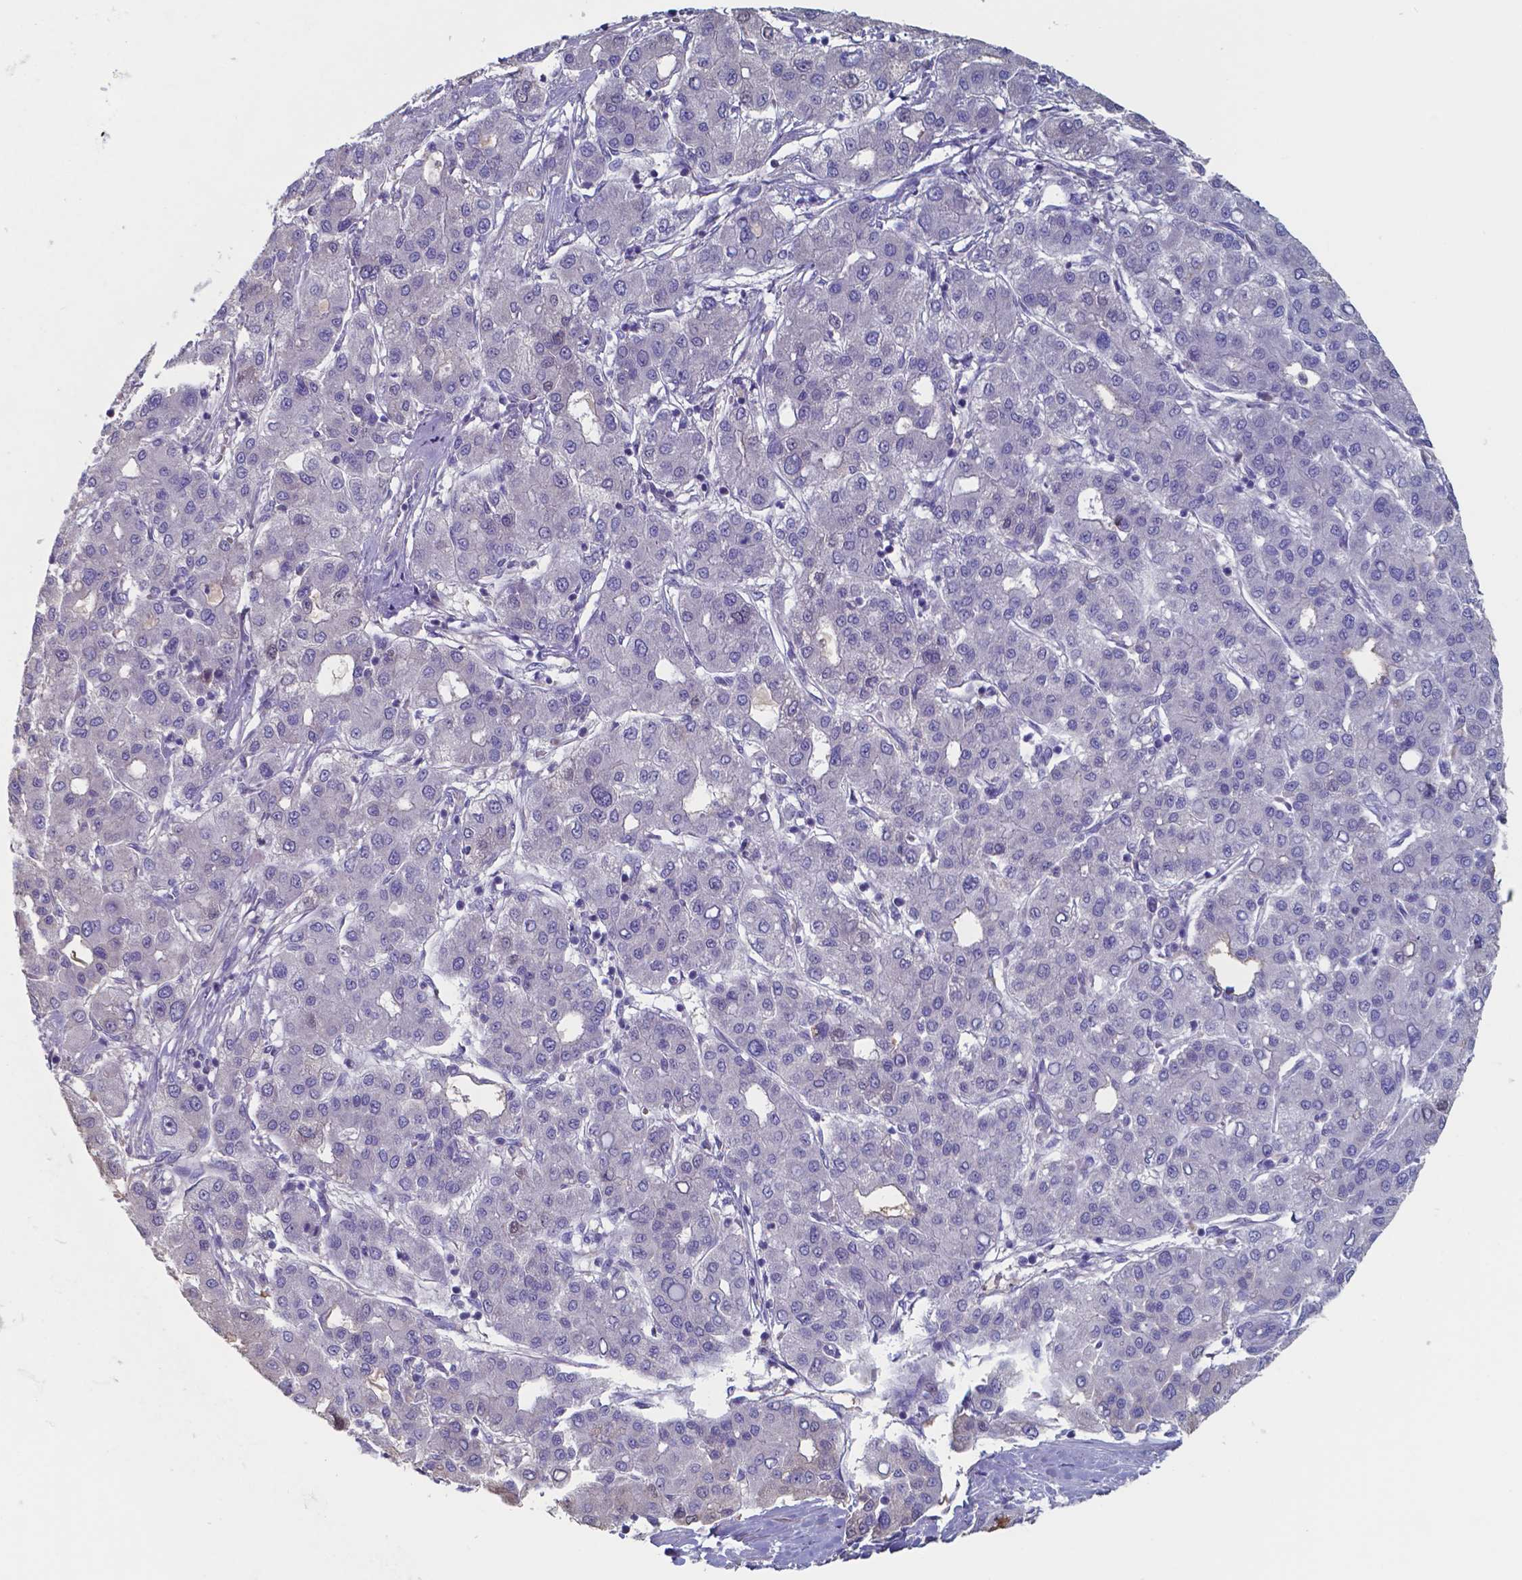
{"staining": {"intensity": "negative", "quantity": "none", "location": "none"}, "tissue": "liver cancer", "cell_type": "Tumor cells", "image_type": "cancer", "snomed": [{"axis": "morphology", "description": "Carcinoma, Hepatocellular, NOS"}, {"axis": "topography", "description": "Liver"}], "caption": "DAB immunohistochemical staining of human liver cancer (hepatocellular carcinoma) shows no significant positivity in tumor cells.", "gene": "BTBD17", "patient": {"sex": "male", "age": 65}}